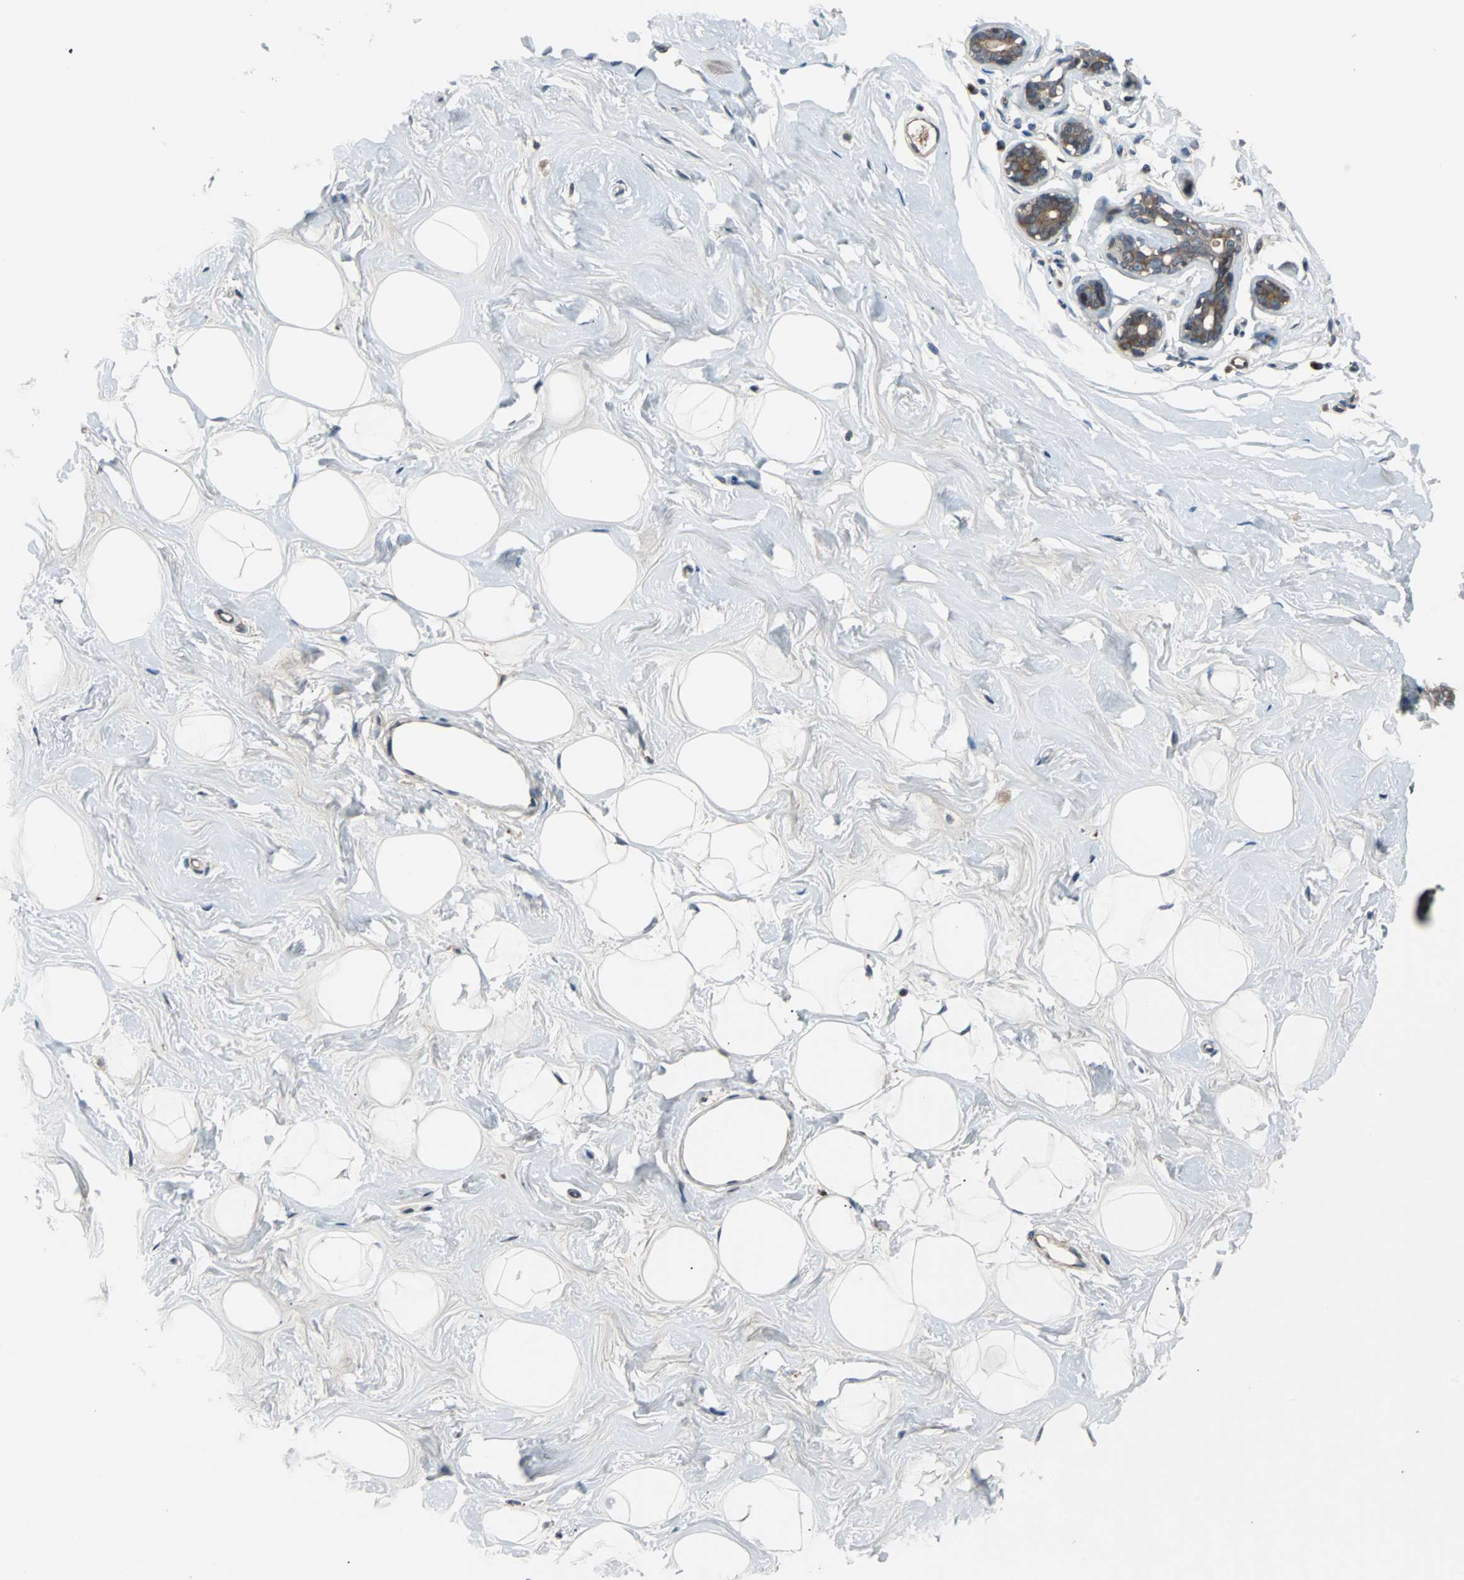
{"staining": {"intensity": "negative", "quantity": "none", "location": "none"}, "tissue": "breast", "cell_type": "Adipocytes", "image_type": "normal", "snomed": [{"axis": "morphology", "description": "Normal tissue, NOS"}, {"axis": "topography", "description": "Breast"}], "caption": "A high-resolution image shows immunohistochemistry (IHC) staining of normal breast, which demonstrates no significant expression in adipocytes.", "gene": "ARF1", "patient": {"sex": "female", "age": 23}}